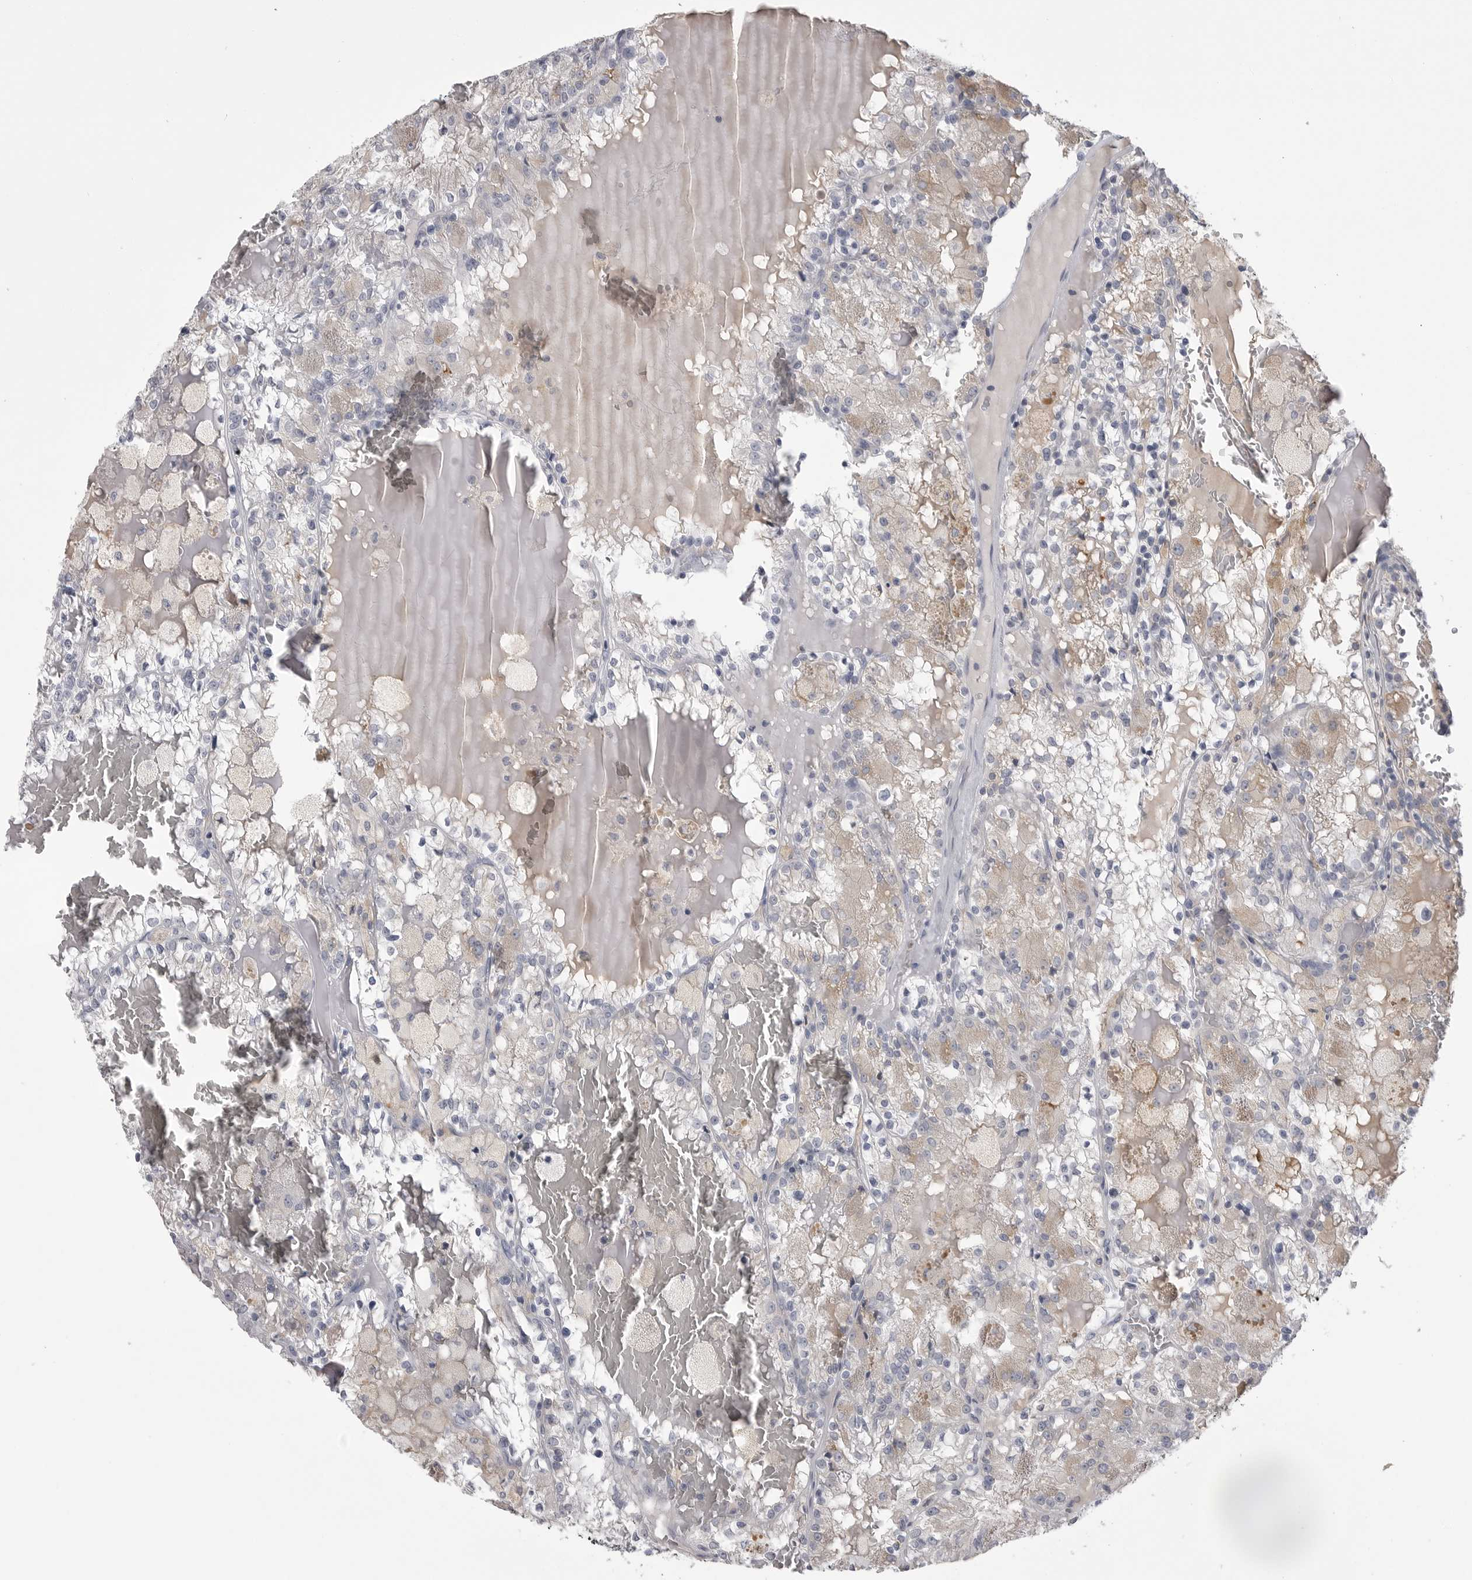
{"staining": {"intensity": "negative", "quantity": "none", "location": "none"}, "tissue": "renal cancer", "cell_type": "Tumor cells", "image_type": "cancer", "snomed": [{"axis": "morphology", "description": "Adenocarcinoma, NOS"}, {"axis": "topography", "description": "Kidney"}], "caption": "IHC of renal cancer displays no positivity in tumor cells. (Immunohistochemistry, brightfield microscopy, high magnification).", "gene": "FKBP2", "patient": {"sex": "female", "age": 56}}